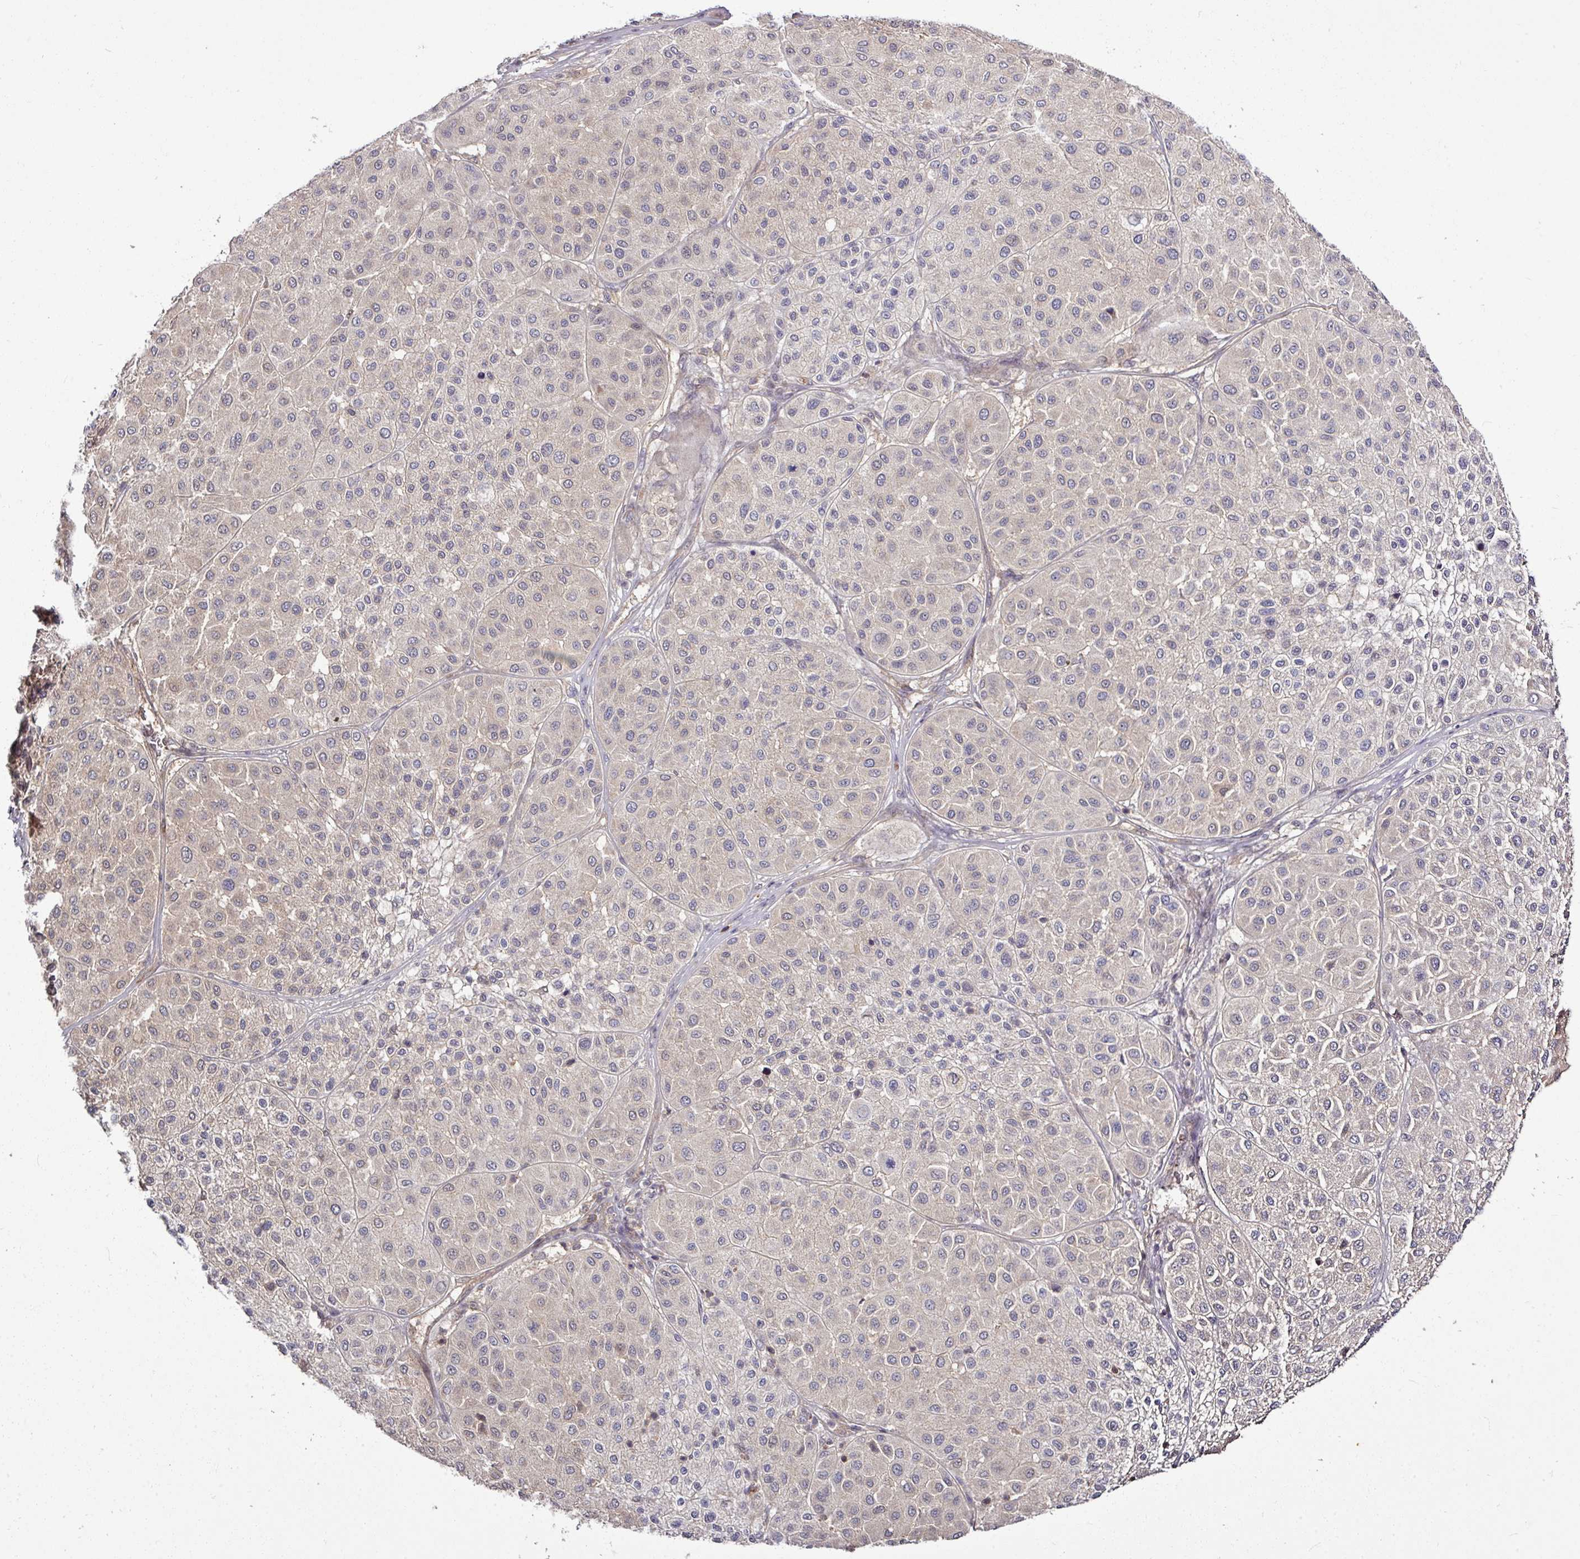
{"staining": {"intensity": "negative", "quantity": "none", "location": "none"}, "tissue": "melanoma", "cell_type": "Tumor cells", "image_type": "cancer", "snomed": [{"axis": "morphology", "description": "Malignant melanoma, Metastatic site"}, {"axis": "topography", "description": "Smooth muscle"}], "caption": "Histopathology image shows no protein positivity in tumor cells of melanoma tissue.", "gene": "TUSC3", "patient": {"sex": "male", "age": 41}}